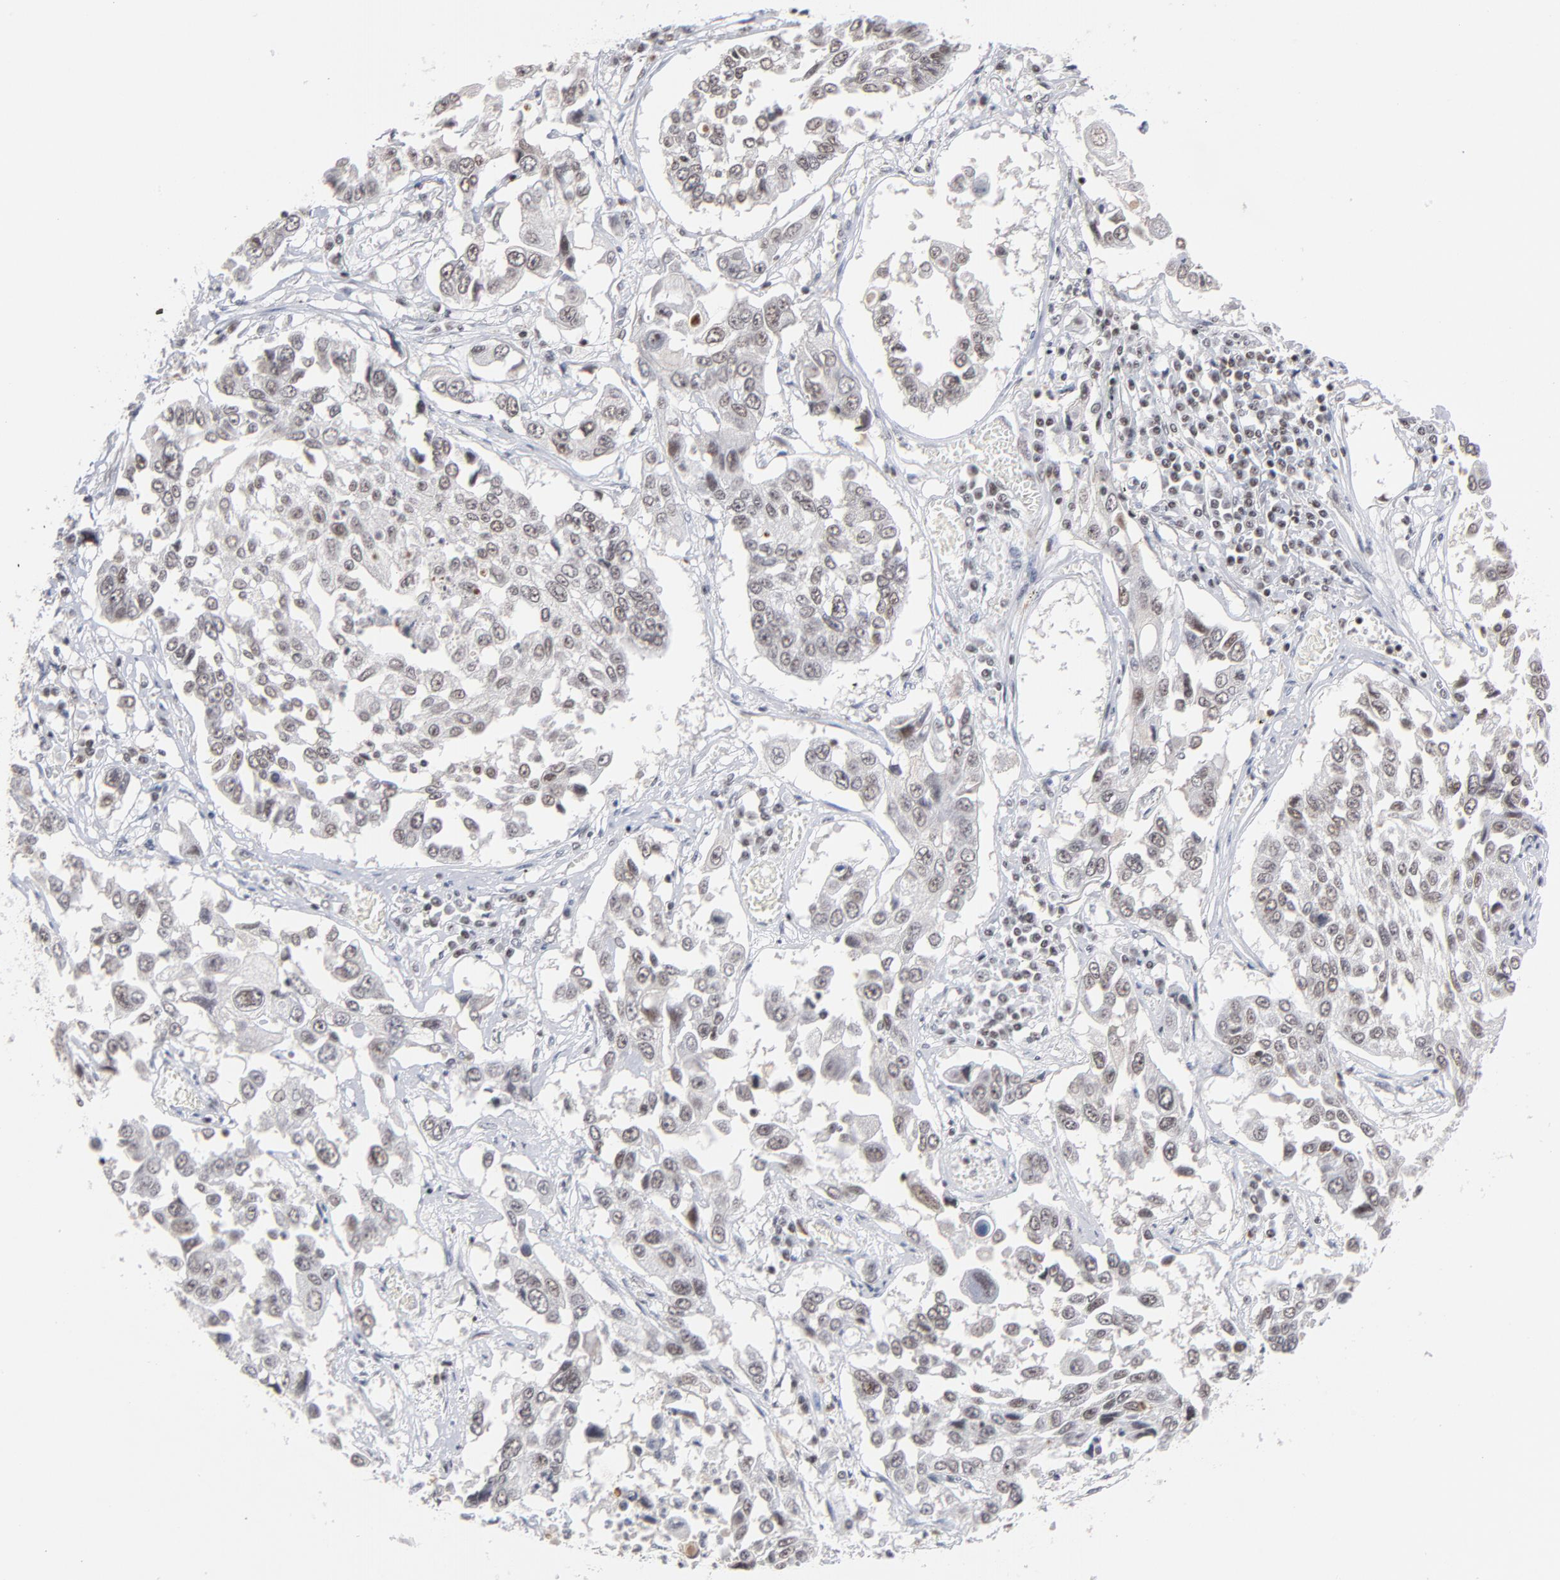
{"staining": {"intensity": "weak", "quantity": "<25%", "location": "nuclear"}, "tissue": "lung cancer", "cell_type": "Tumor cells", "image_type": "cancer", "snomed": [{"axis": "morphology", "description": "Squamous cell carcinoma, NOS"}, {"axis": "topography", "description": "Lung"}], "caption": "Immunohistochemical staining of human lung squamous cell carcinoma reveals no significant positivity in tumor cells.", "gene": "ZNF143", "patient": {"sex": "male", "age": 71}}